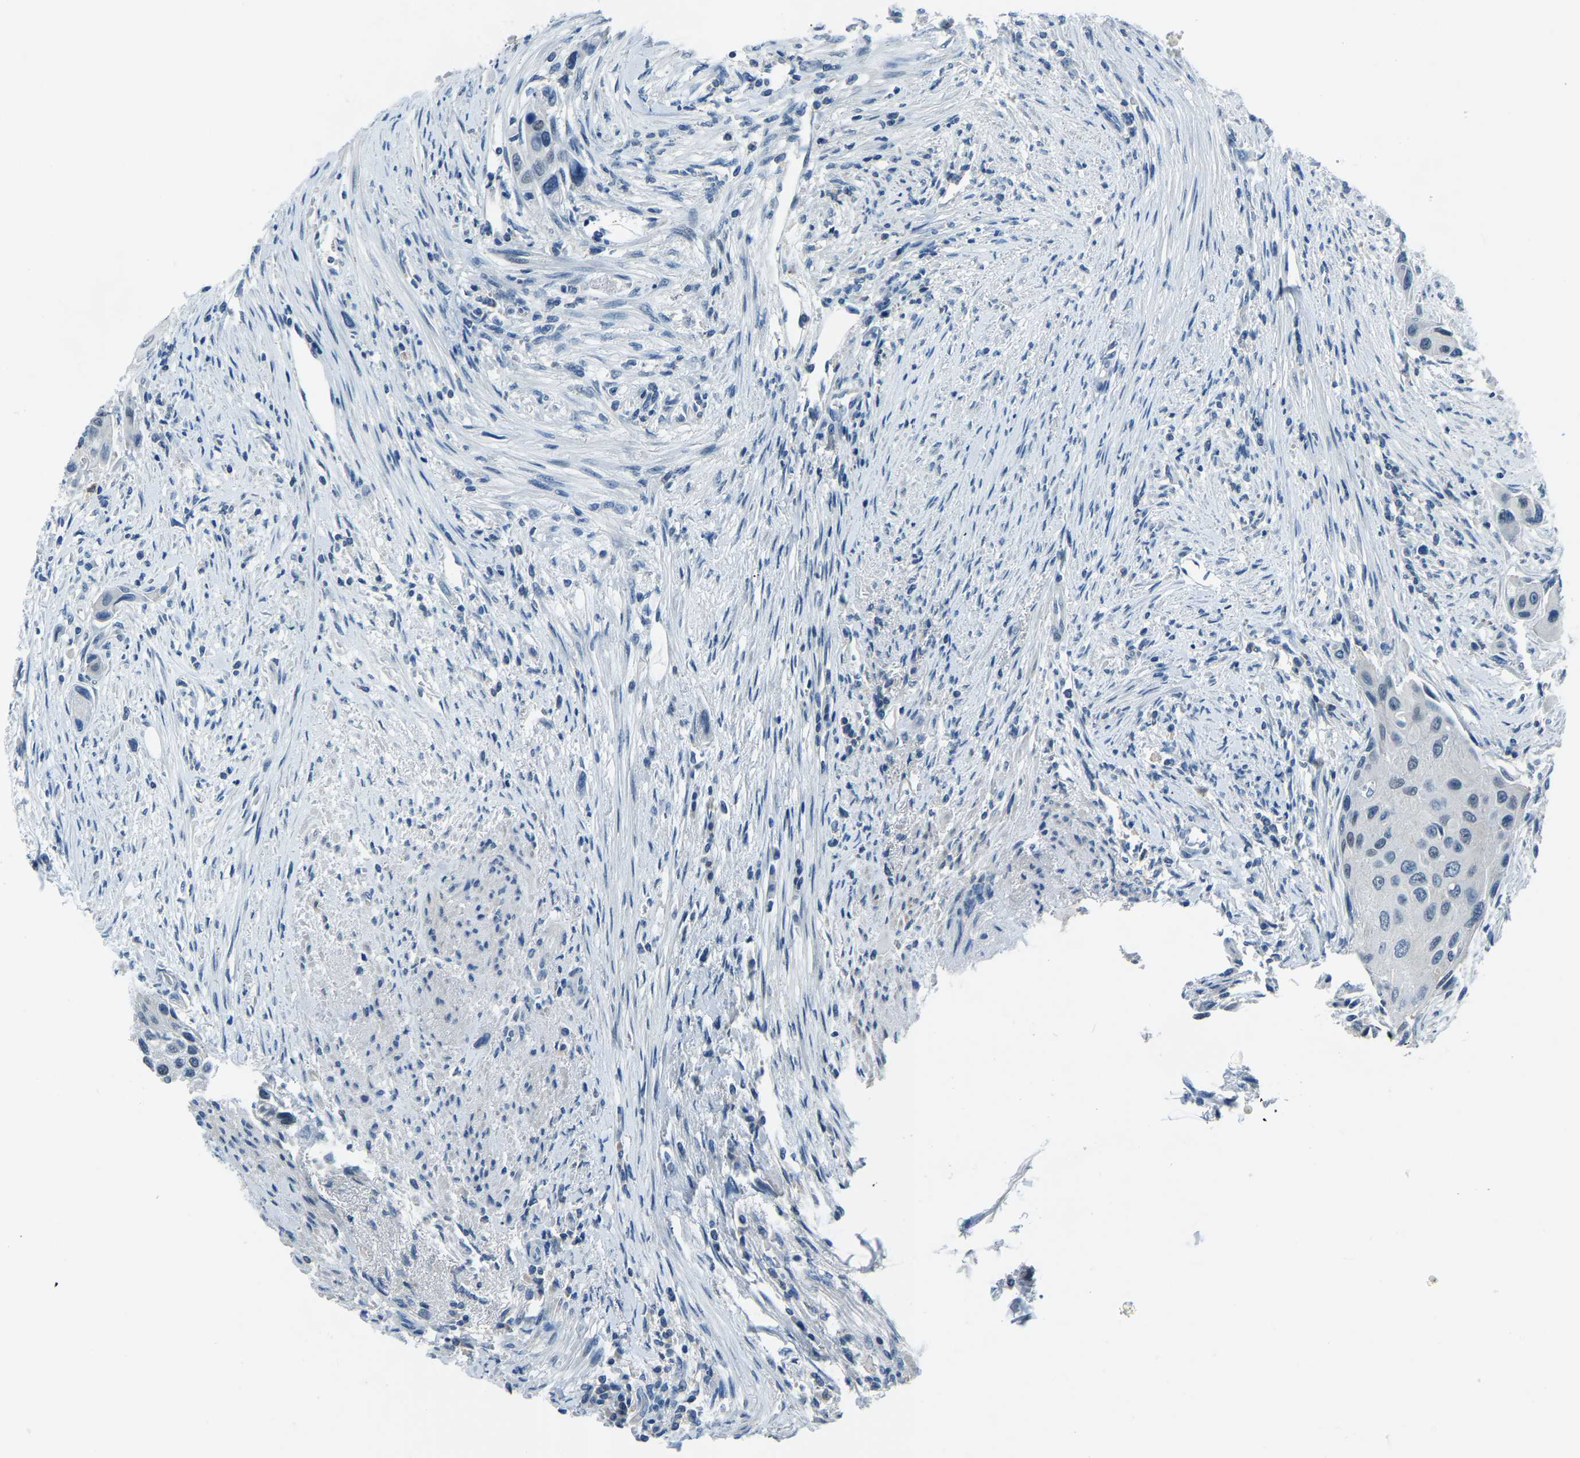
{"staining": {"intensity": "negative", "quantity": "none", "location": "none"}, "tissue": "urothelial cancer", "cell_type": "Tumor cells", "image_type": "cancer", "snomed": [{"axis": "morphology", "description": "Urothelial carcinoma, High grade"}, {"axis": "topography", "description": "Urinary bladder"}], "caption": "The histopathology image displays no significant staining in tumor cells of high-grade urothelial carcinoma.", "gene": "XIRP1", "patient": {"sex": "female", "age": 56}}